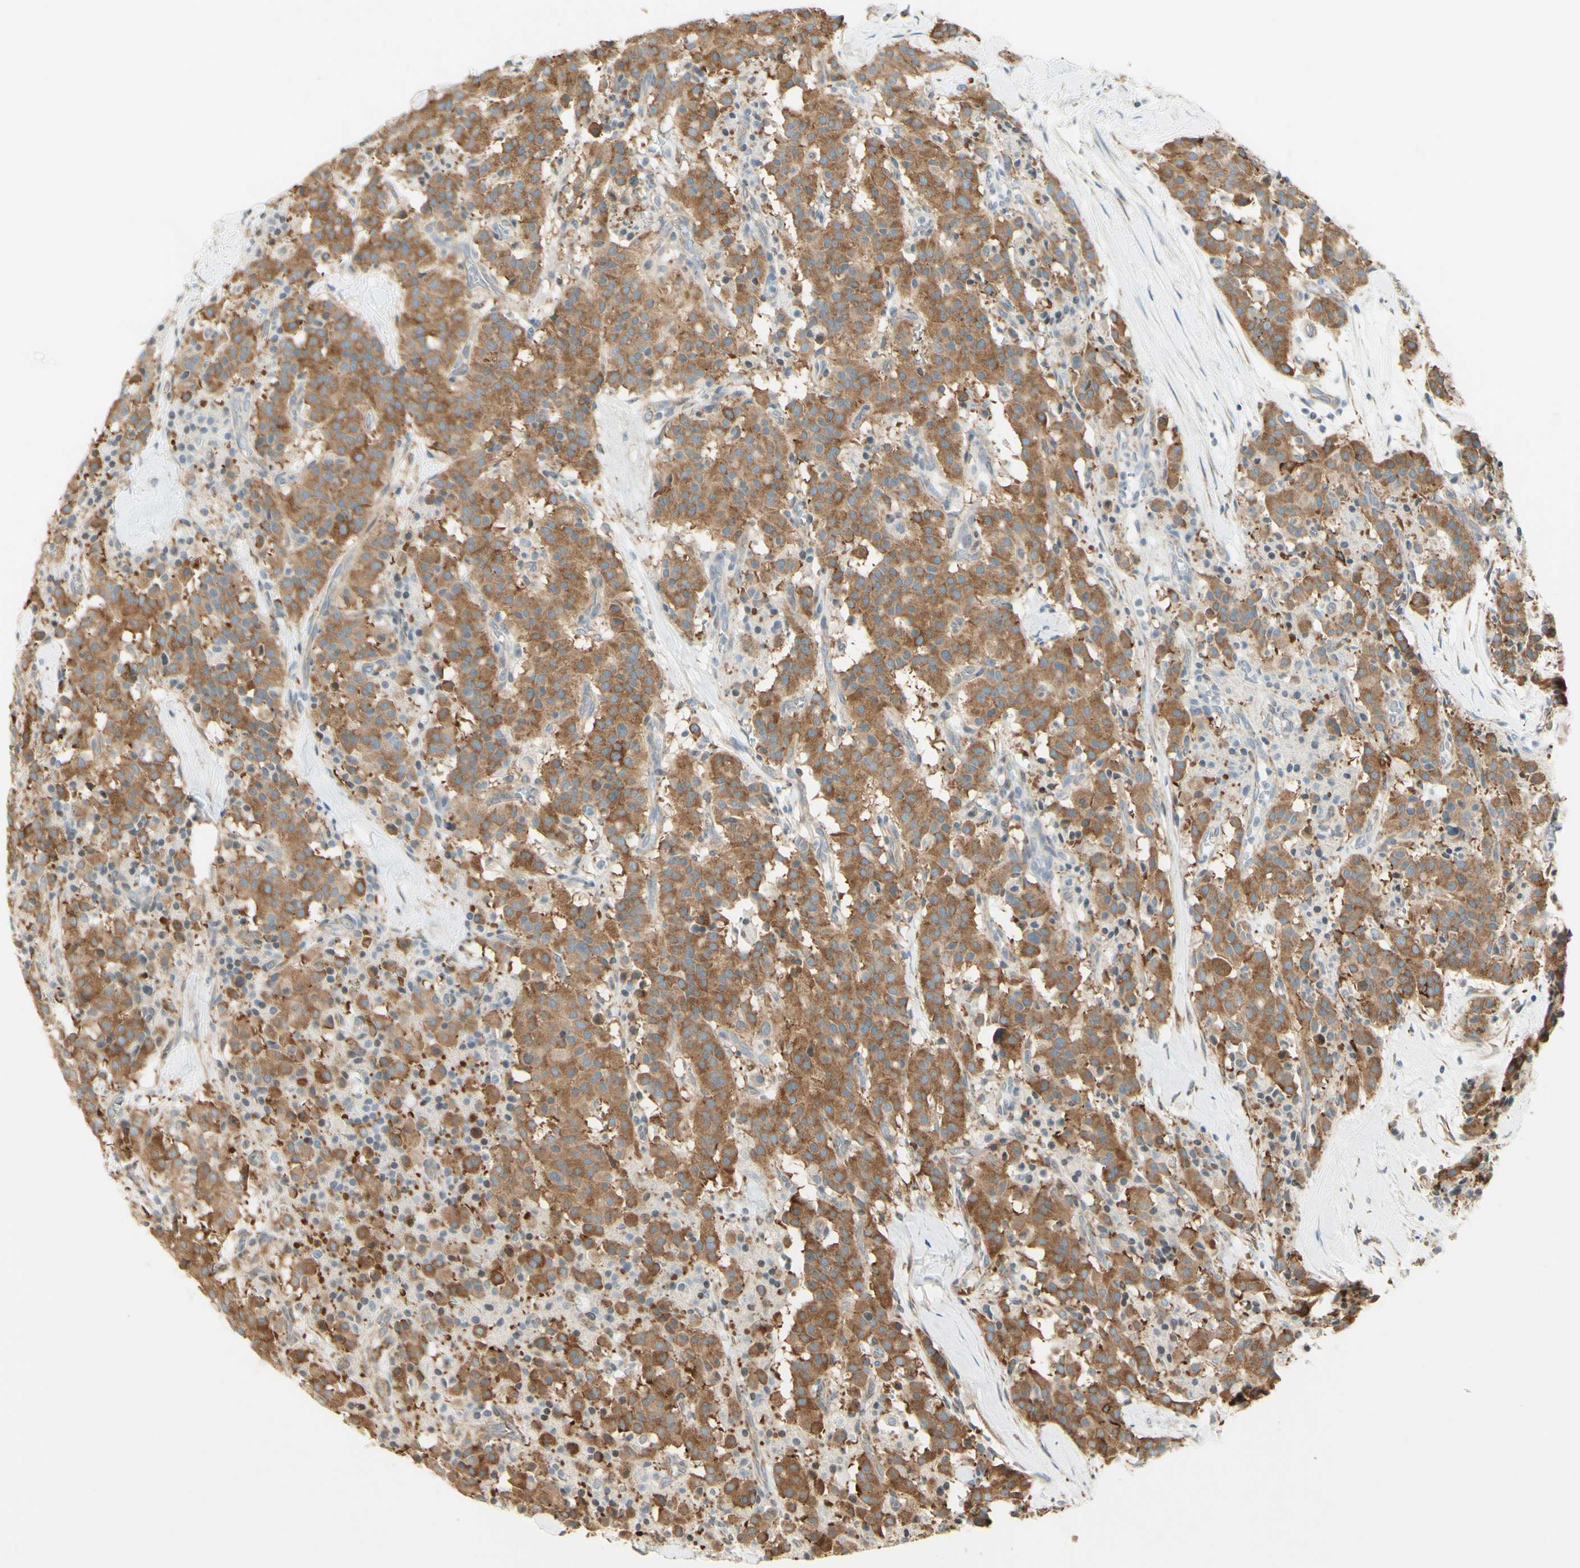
{"staining": {"intensity": "moderate", "quantity": ">75%", "location": "cytoplasmic/membranous"}, "tissue": "carcinoid", "cell_type": "Tumor cells", "image_type": "cancer", "snomed": [{"axis": "morphology", "description": "Carcinoid, malignant, NOS"}, {"axis": "topography", "description": "Lung"}], "caption": "Immunohistochemistry of human carcinoid reveals medium levels of moderate cytoplasmic/membranous staining in approximately >75% of tumor cells. (IHC, brightfield microscopy, high magnification).", "gene": "MAP1B", "patient": {"sex": "male", "age": 30}}